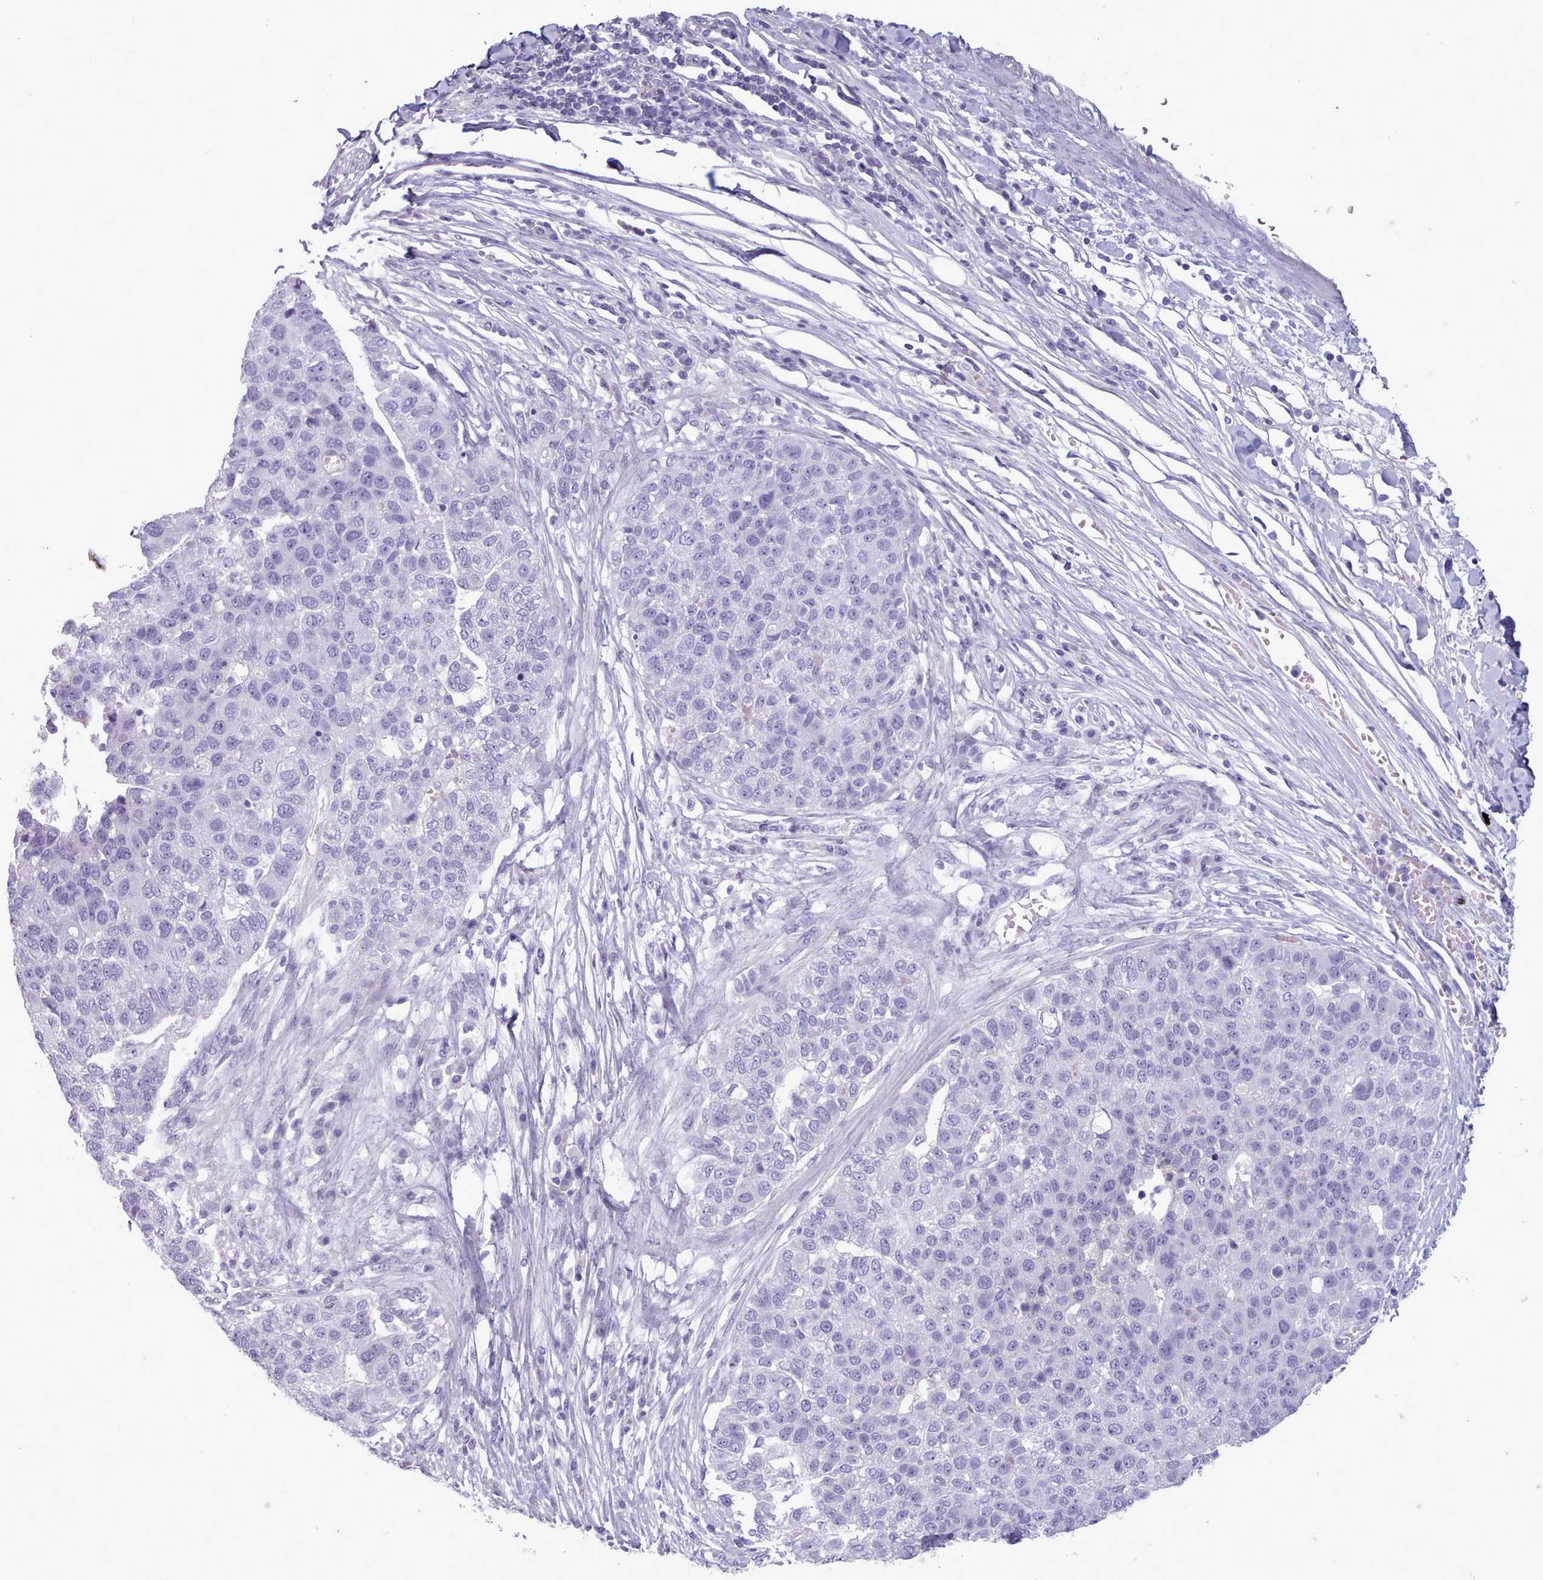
{"staining": {"intensity": "negative", "quantity": "none", "location": "none"}, "tissue": "pancreatic cancer", "cell_type": "Tumor cells", "image_type": "cancer", "snomed": [{"axis": "morphology", "description": "Adenocarcinoma, NOS"}, {"axis": "topography", "description": "Pancreas"}], "caption": "Photomicrograph shows no protein expression in tumor cells of pancreatic cancer tissue.", "gene": "ZNF43", "patient": {"sex": "female", "age": 61}}